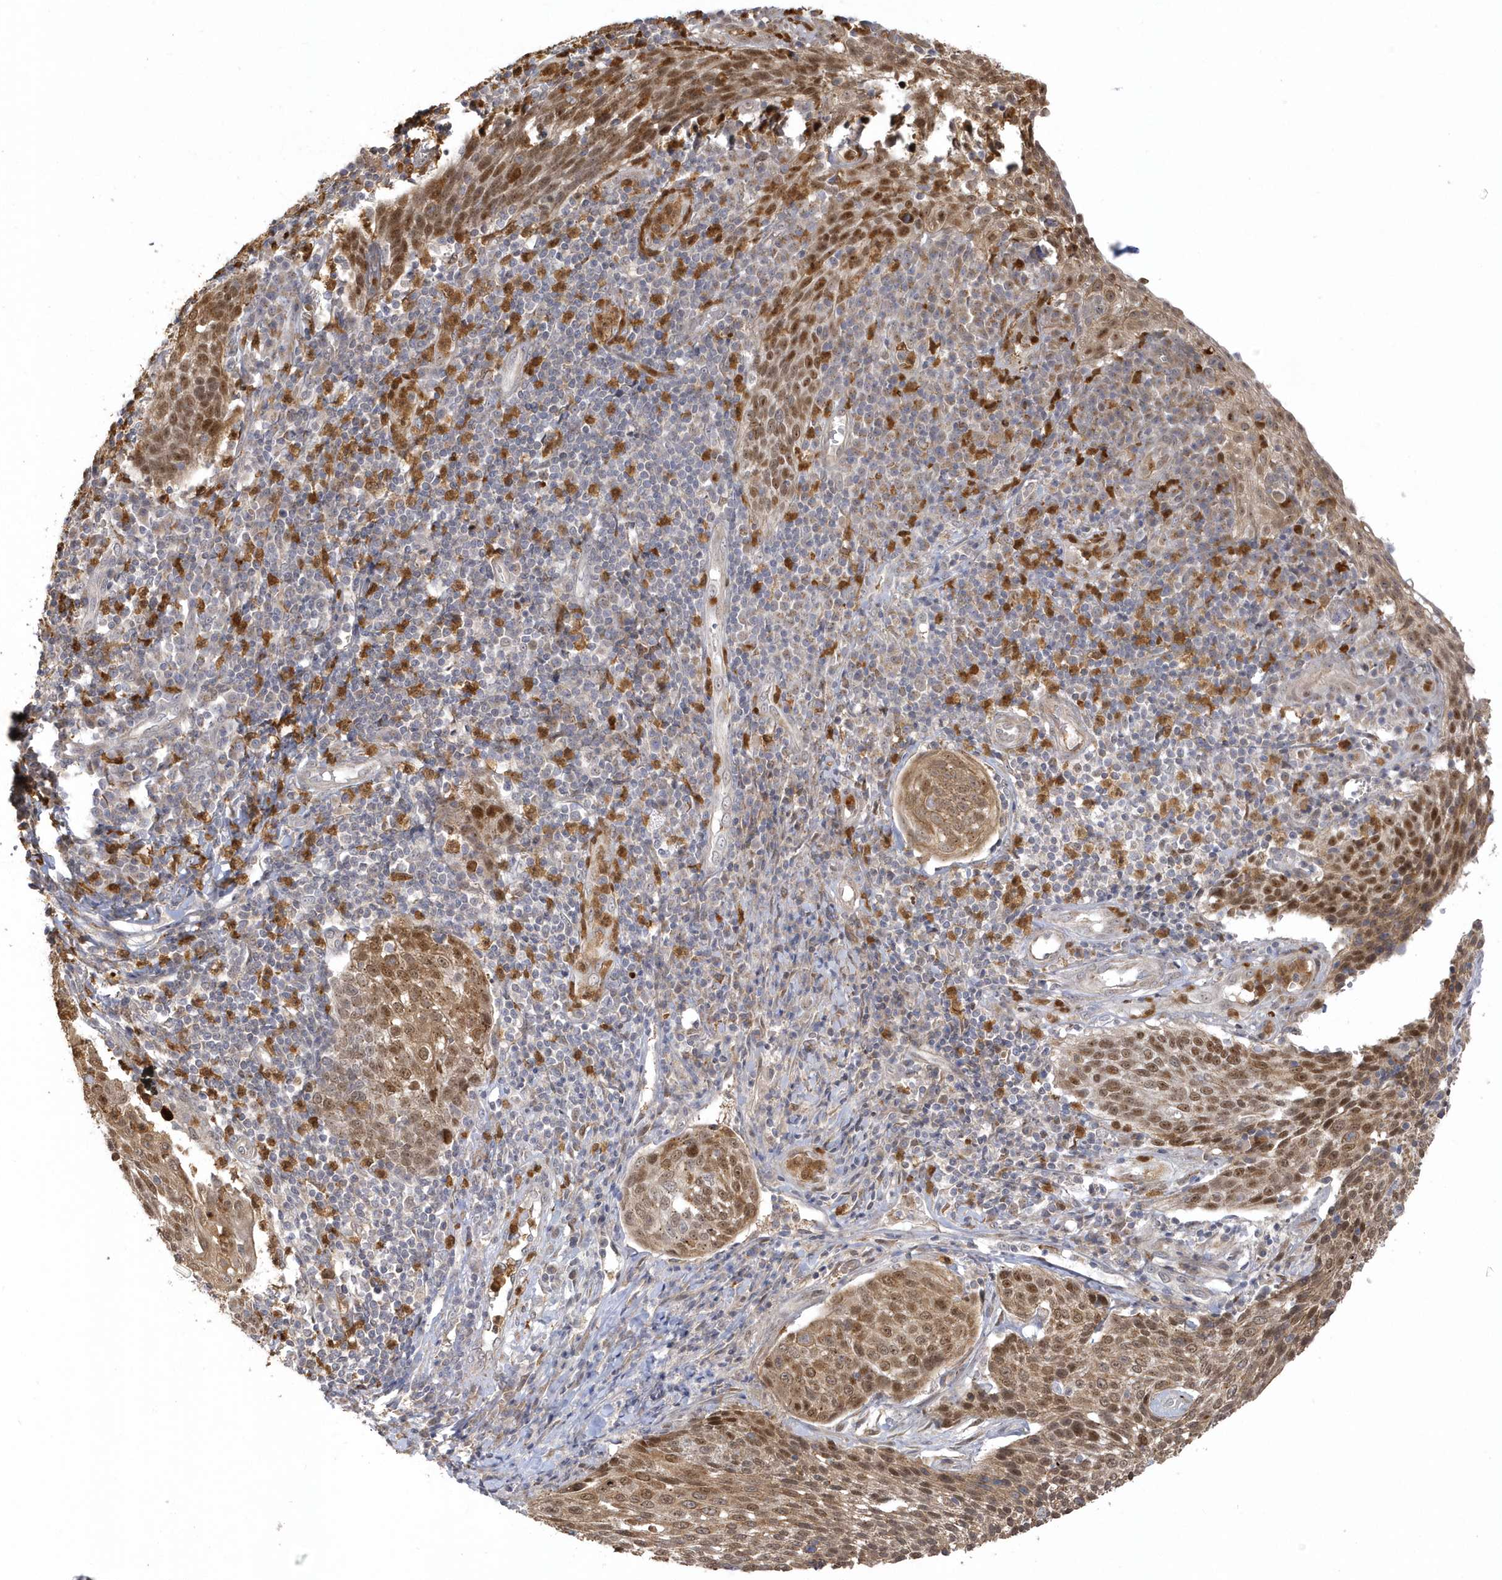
{"staining": {"intensity": "moderate", "quantity": ">75%", "location": "cytoplasmic/membranous,nuclear"}, "tissue": "cervical cancer", "cell_type": "Tumor cells", "image_type": "cancer", "snomed": [{"axis": "morphology", "description": "Squamous cell carcinoma, NOS"}, {"axis": "topography", "description": "Cervix"}], "caption": "There is medium levels of moderate cytoplasmic/membranous and nuclear positivity in tumor cells of cervical cancer (squamous cell carcinoma), as demonstrated by immunohistochemical staining (brown color).", "gene": "NAF1", "patient": {"sex": "female", "age": 34}}